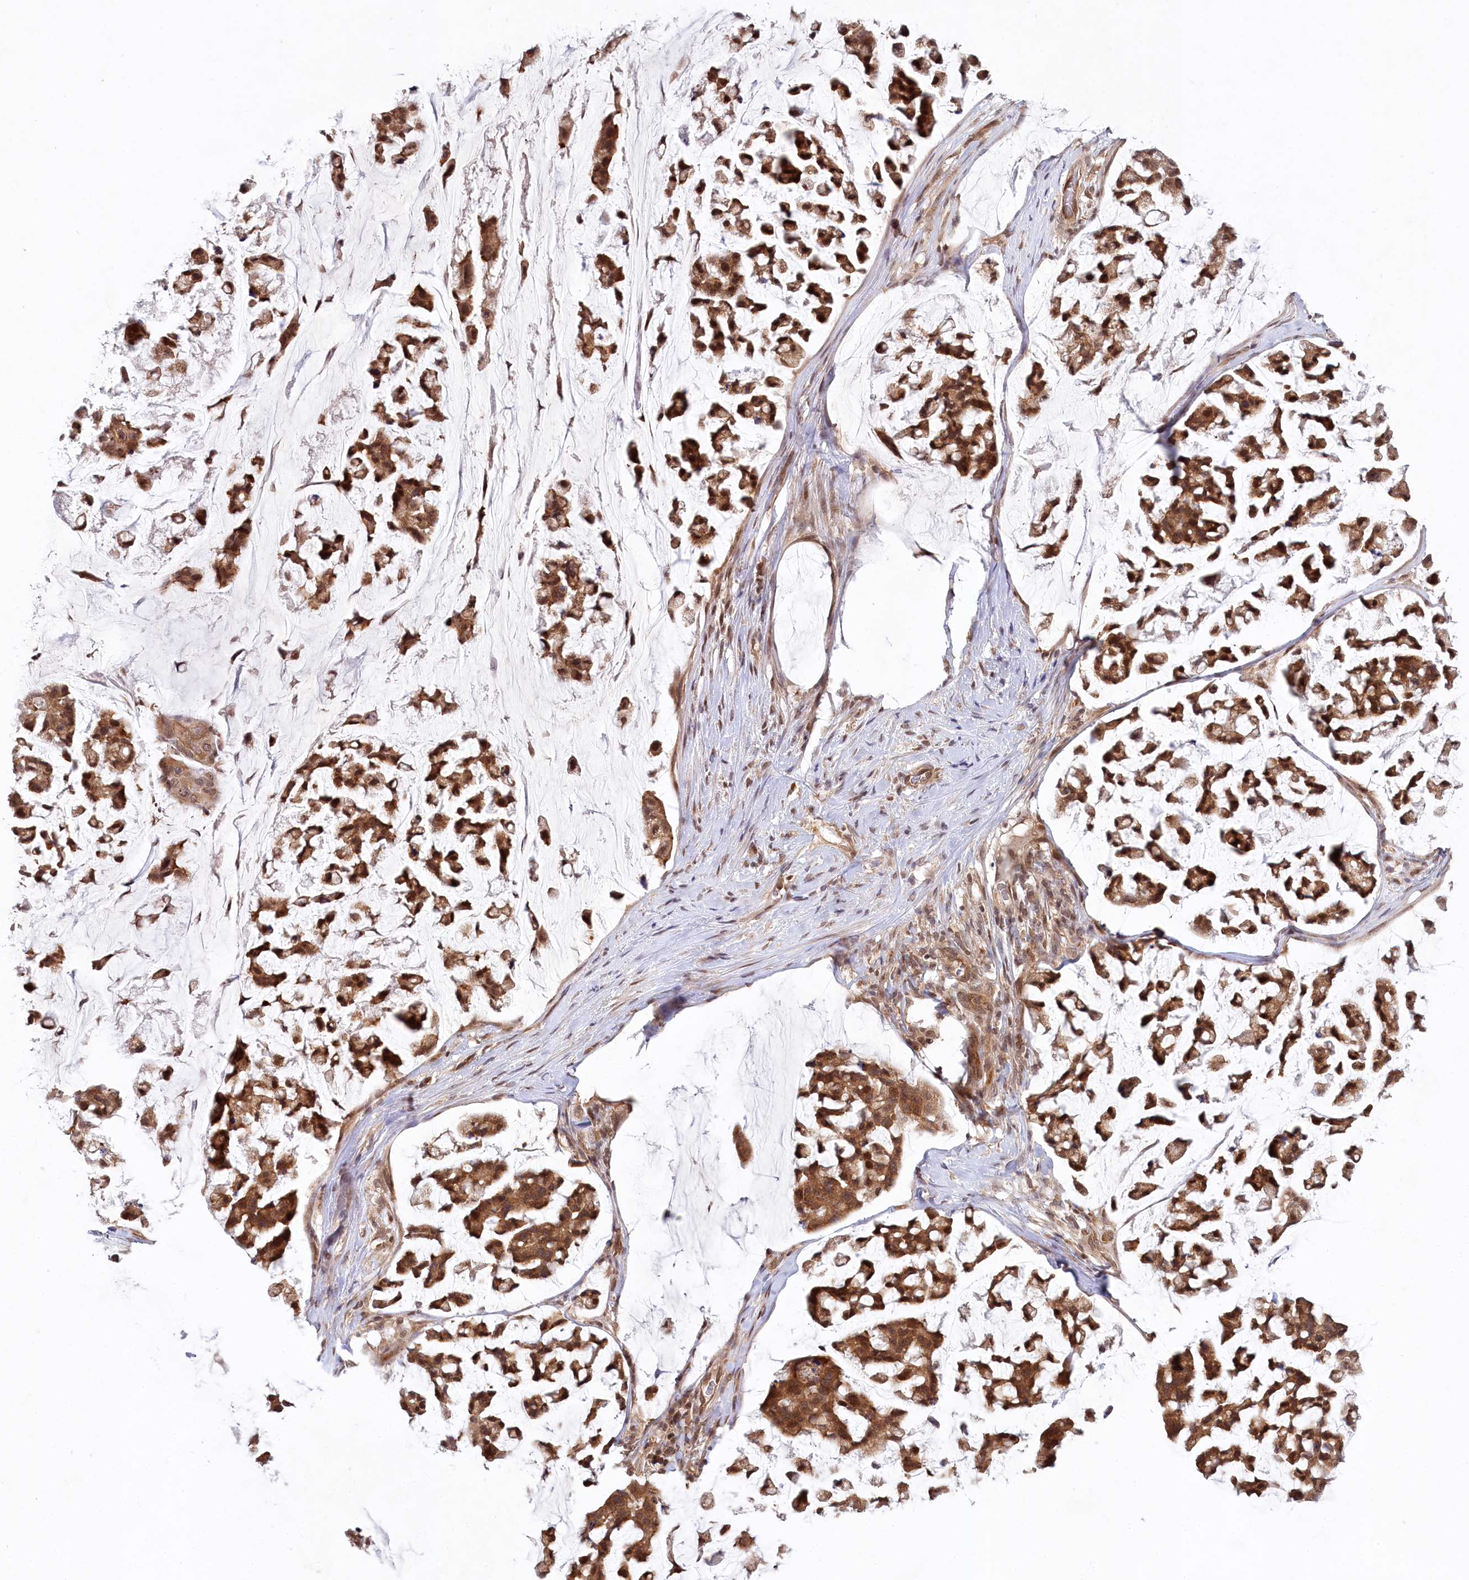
{"staining": {"intensity": "strong", "quantity": ">75%", "location": "cytoplasmic/membranous,nuclear"}, "tissue": "stomach cancer", "cell_type": "Tumor cells", "image_type": "cancer", "snomed": [{"axis": "morphology", "description": "Adenocarcinoma, NOS"}, {"axis": "topography", "description": "Stomach, lower"}], "caption": "A brown stain shows strong cytoplasmic/membranous and nuclear expression of a protein in stomach adenocarcinoma tumor cells. The staining was performed using DAB to visualize the protein expression in brown, while the nuclei were stained in blue with hematoxylin (Magnification: 20x).", "gene": "CCDC65", "patient": {"sex": "male", "age": 67}}